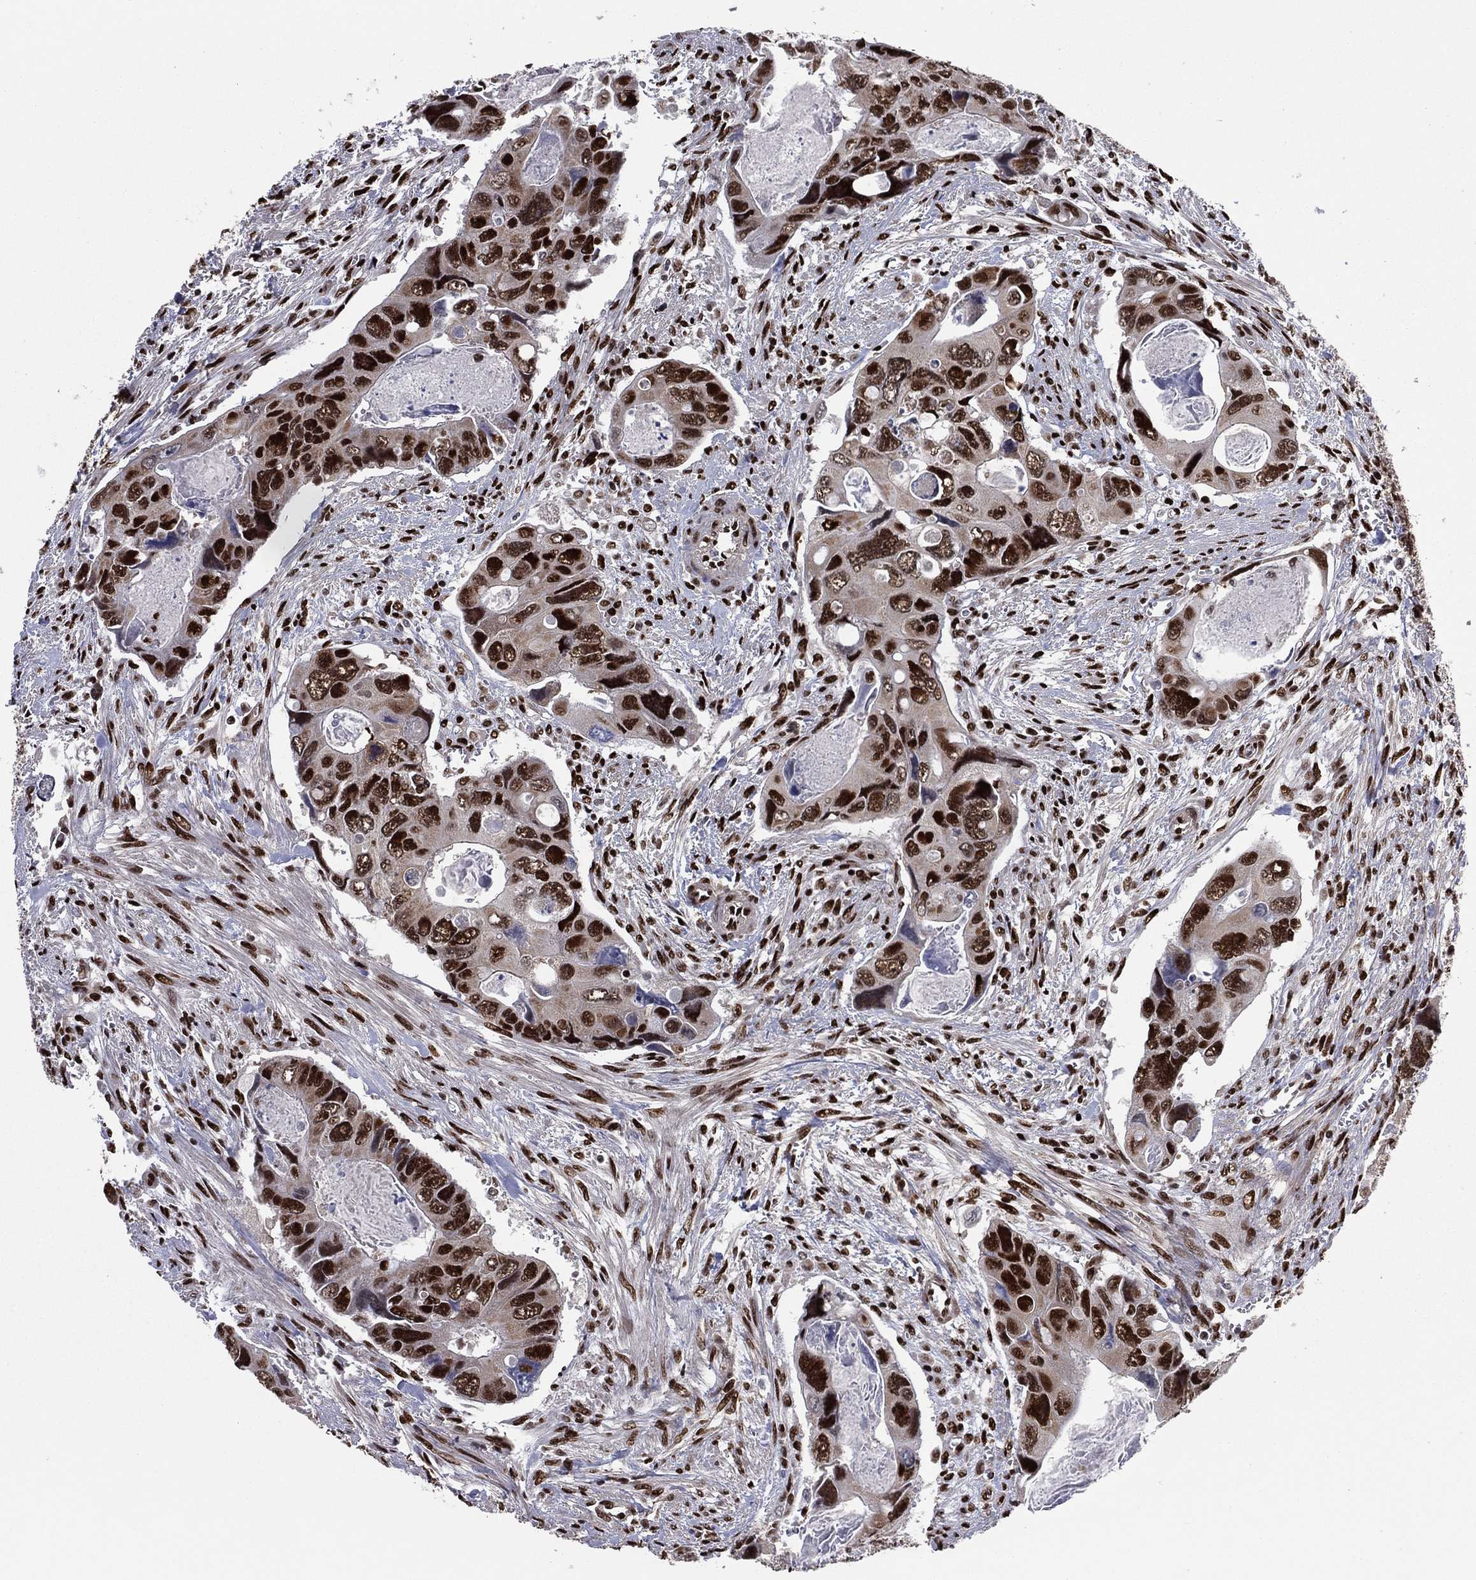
{"staining": {"intensity": "strong", "quantity": ">75%", "location": "nuclear"}, "tissue": "colorectal cancer", "cell_type": "Tumor cells", "image_type": "cancer", "snomed": [{"axis": "morphology", "description": "Adenocarcinoma, NOS"}, {"axis": "topography", "description": "Rectum"}], "caption": "Immunohistochemistry (DAB) staining of human adenocarcinoma (colorectal) demonstrates strong nuclear protein positivity in approximately >75% of tumor cells.", "gene": "TP53BP1", "patient": {"sex": "male", "age": 62}}